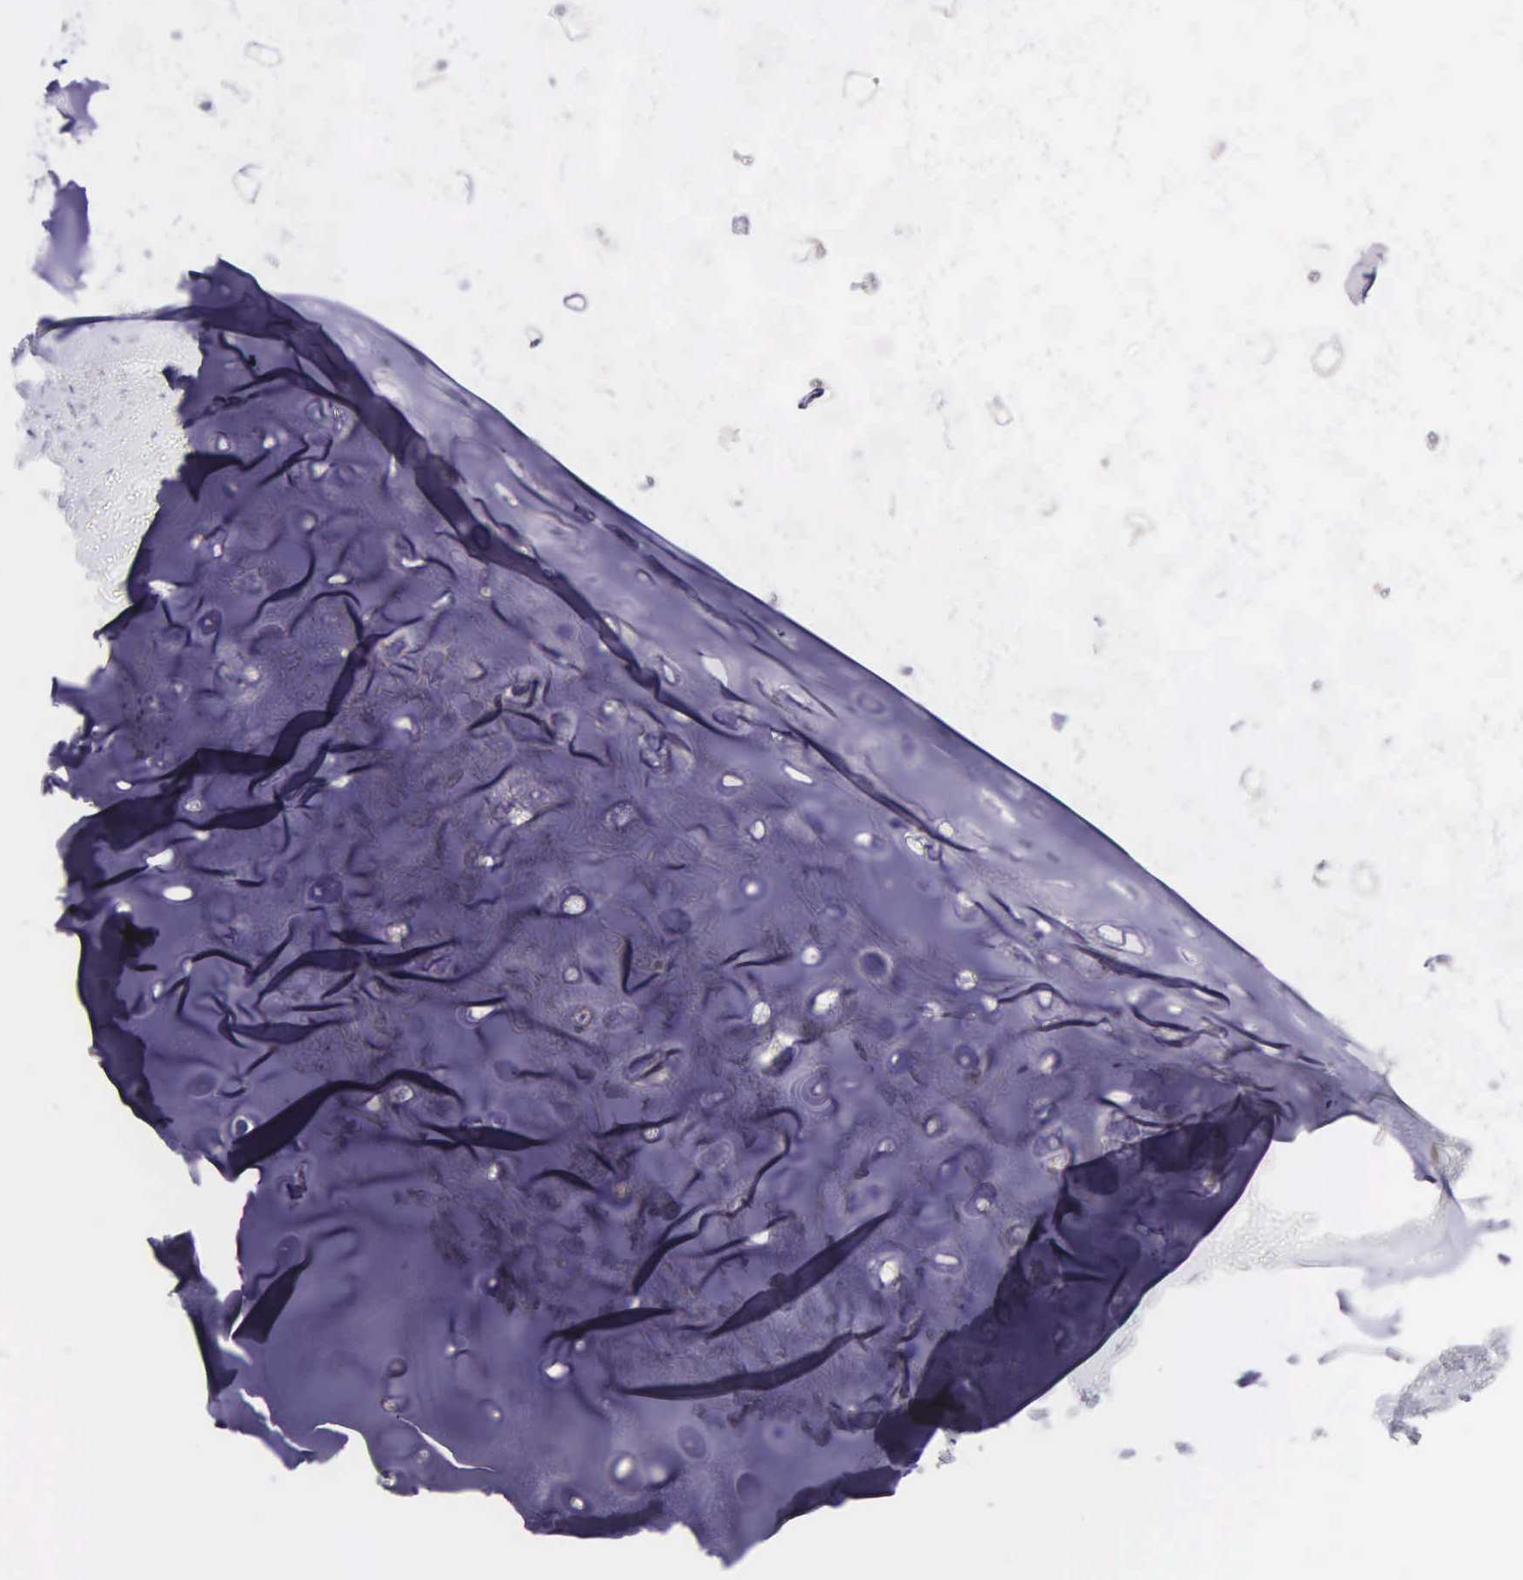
{"staining": {"intensity": "negative", "quantity": "none", "location": "none"}, "tissue": "adipose tissue", "cell_type": "Adipocytes", "image_type": "normal", "snomed": [{"axis": "morphology", "description": "Normal tissue, NOS"}, {"axis": "topography", "description": "Cartilage tissue"}, {"axis": "topography", "description": "Lung"}], "caption": "The IHC image has no significant positivity in adipocytes of adipose tissue. (DAB (3,3'-diaminobenzidine) immunohistochemistry with hematoxylin counter stain).", "gene": "BID", "patient": {"sex": "male", "age": 65}}